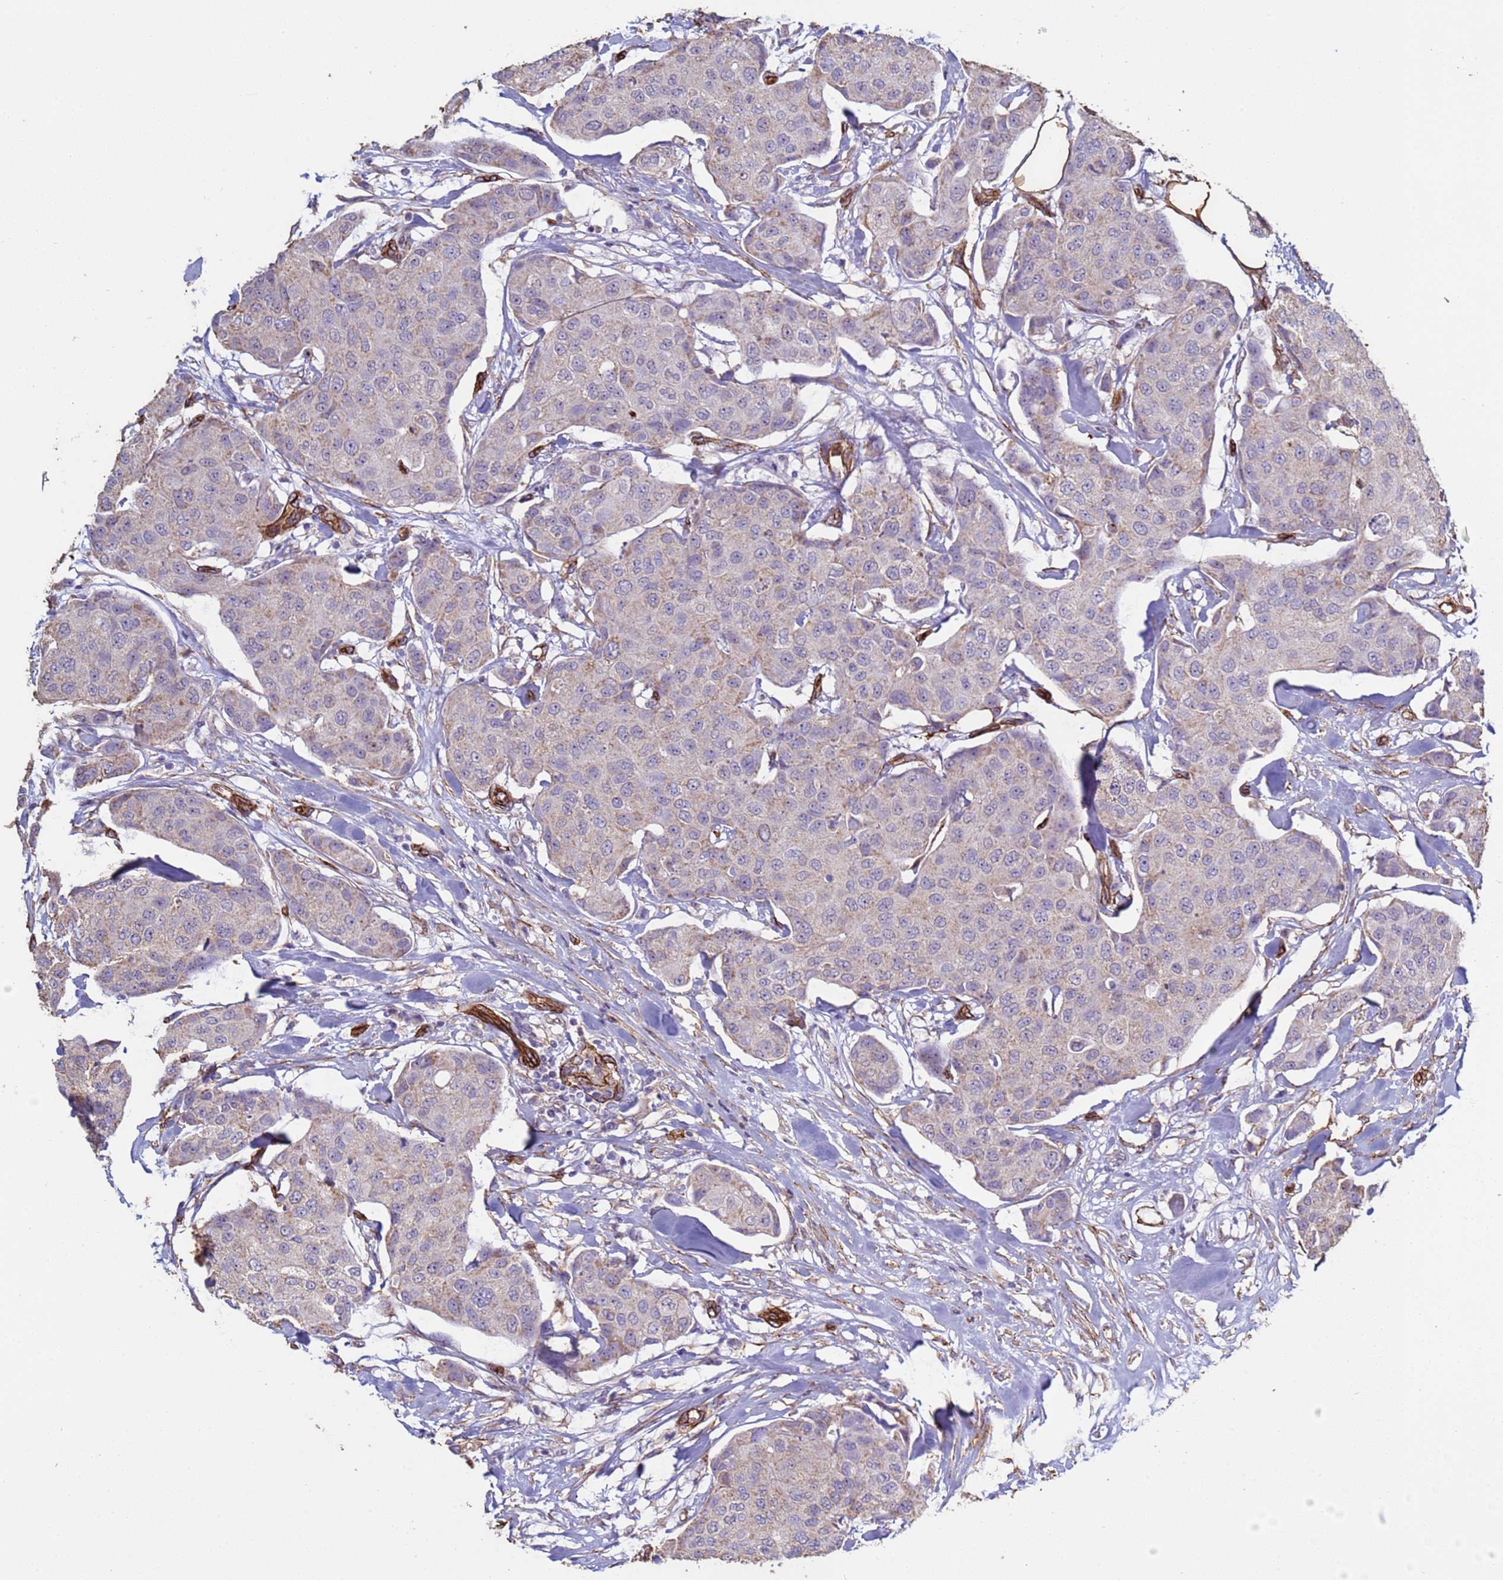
{"staining": {"intensity": "weak", "quantity": "25%-75%", "location": "cytoplasmic/membranous"}, "tissue": "breast cancer", "cell_type": "Tumor cells", "image_type": "cancer", "snomed": [{"axis": "morphology", "description": "Duct carcinoma"}, {"axis": "topography", "description": "Breast"}, {"axis": "topography", "description": "Lymph node"}], "caption": "The photomicrograph exhibits a brown stain indicating the presence of a protein in the cytoplasmic/membranous of tumor cells in infiltrating ductal carcinoma (breast).", "gene": "GASK1A", "patient": {"sex": "female", "age": 80}}